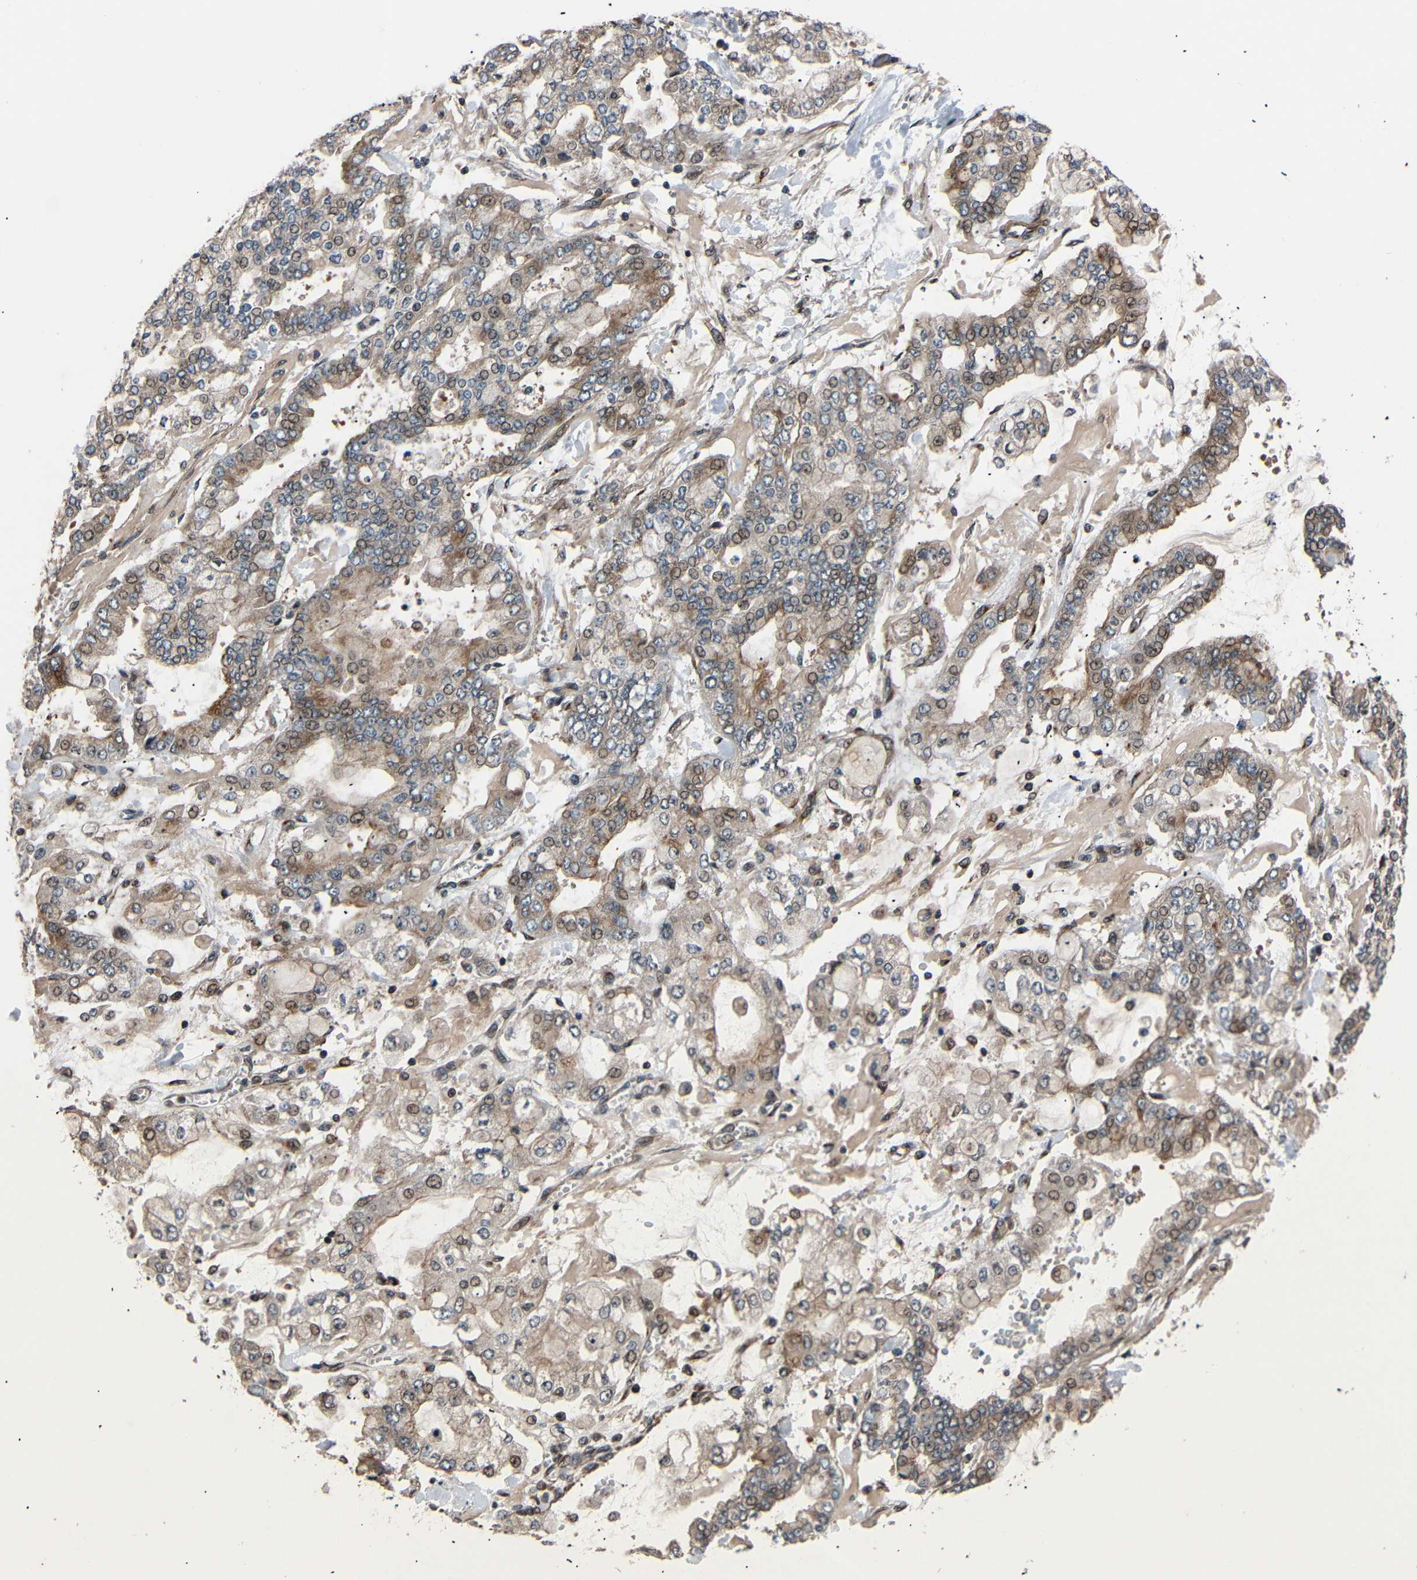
{"staining": {"intensity": "moderate", "quantity": "25%-75%", "location": "cytoplasmic/membranous,nuclear"}, "tissue": "stomach cancer", "cell_type": "Tumor cells", "image_type": "cancer", "snomed": [{"axis": "morphology", "description": "Normal tissue, NOS"}, {"axis": "morphology", "description": "Adenocarcinoma, NOS"}, {"axis": "topography", "description": "Stomach, upper"}, {"axis": "topography", "description": "Stomach"}], "caption": "This histopathology image displays immunohistochemistry (IHC) staining of human stomach cancer (adenocarcinoma), with medium moderate cytoplasmic/membranous and nuclear staining in approximately 25%-75% of tumor cells.", "gene": "AKAP9", "patient": {"sex": "male", "age": 76}}